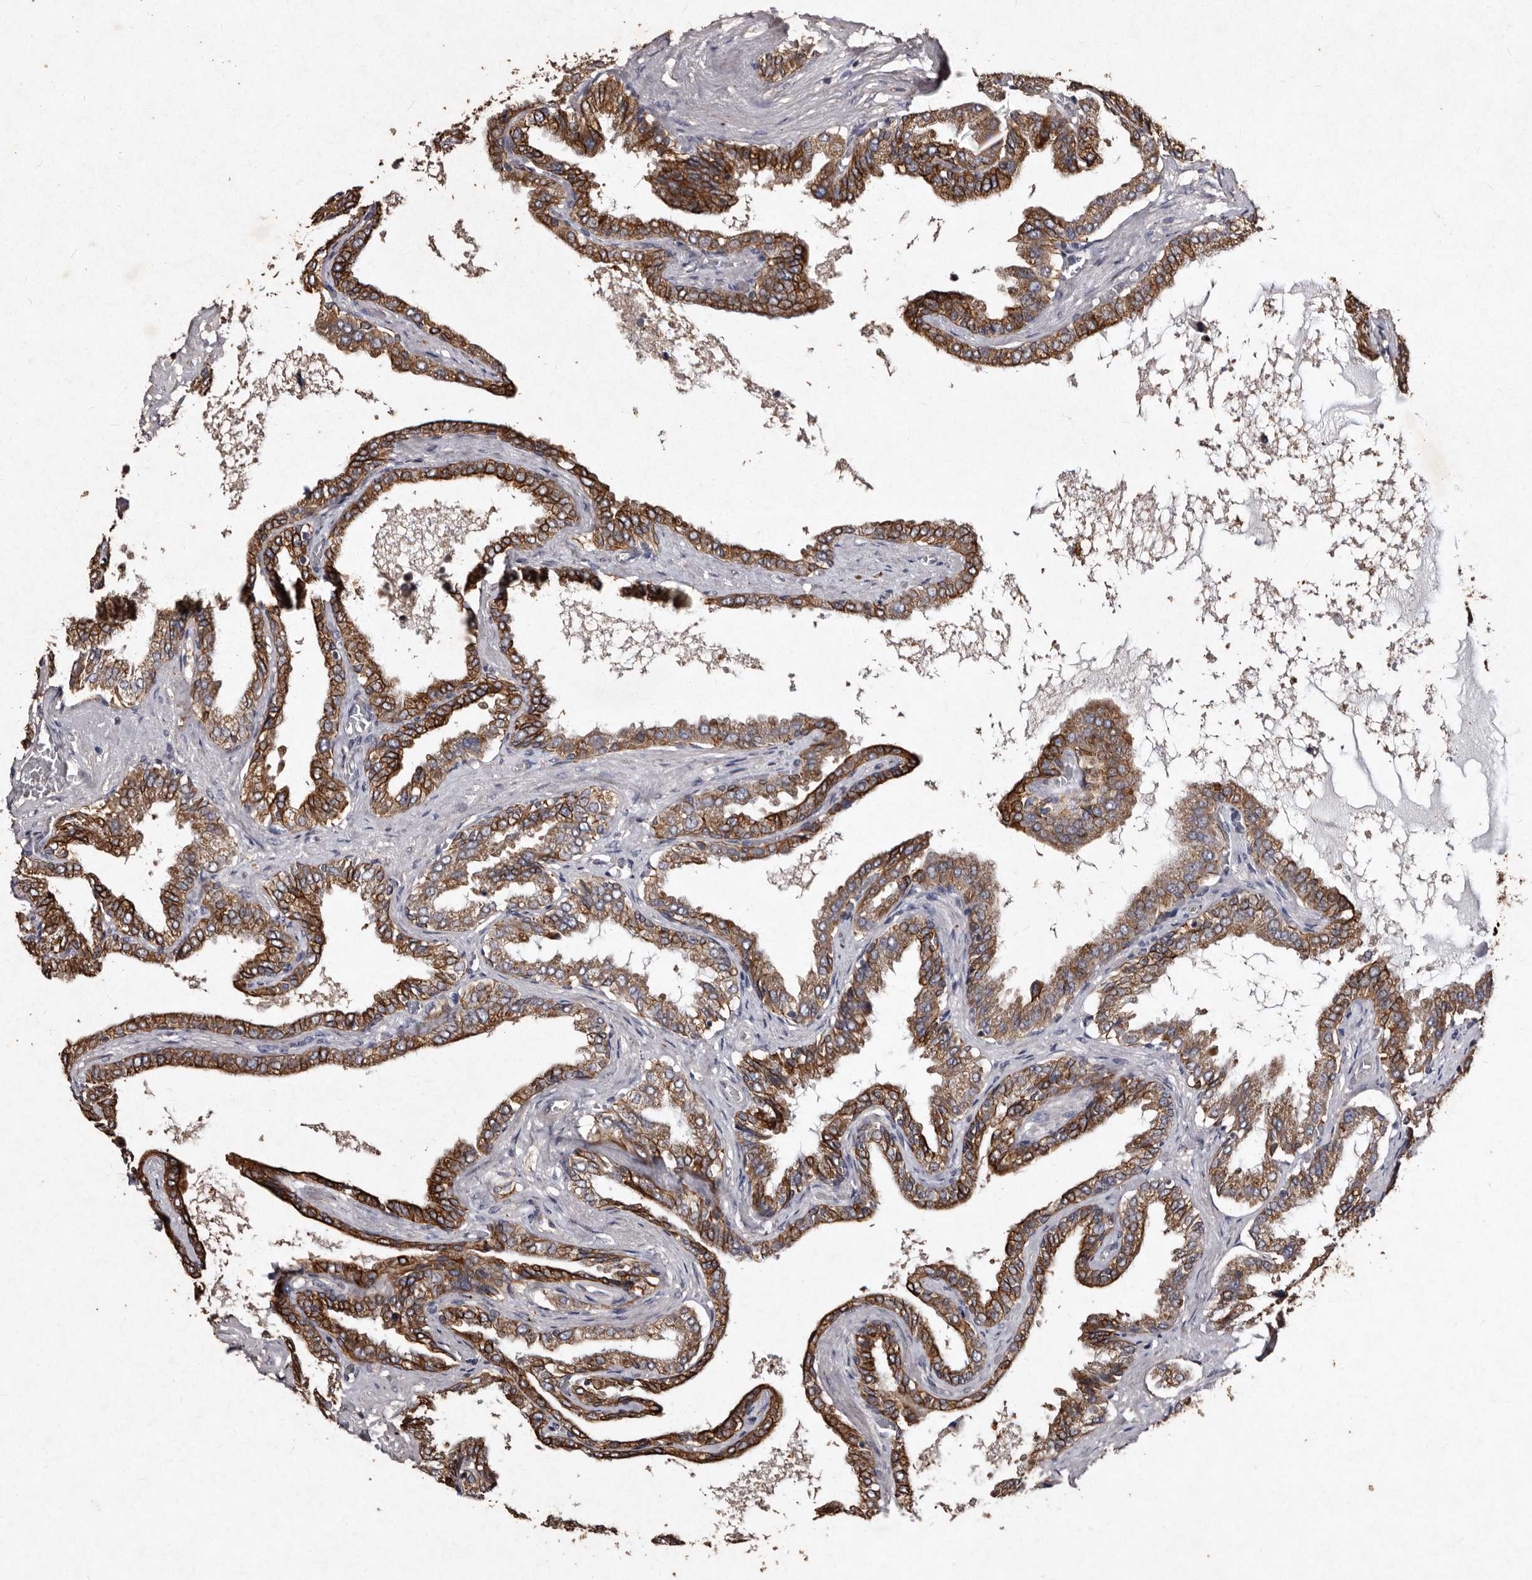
{"staining": {"intensity": "strong", "quantity": "25%-75%", "location": "cytoplasmic/membranous"}, "tissue": "seminal vesicle", "cell_type": "Glandular cells", "image_type": "normal", "snomed": [{"axis": "morphology", "description": "Normal tissue, NOS"}, {"axis": "topography", "description": "Seminal veicle"}], "caption": "Immunohistochemistry micrograph of benign seminal vesicle: human seminal vesicle stained using immunohistochemistry exhibits high levels of strong protein expression localized specifically in the cytoplasmic/membranous of glandular cells, appearing as a cytoplasmic/membranous brown color.", "gene": "TFB1M", "patient": {"sex": "male", "age": 46}}